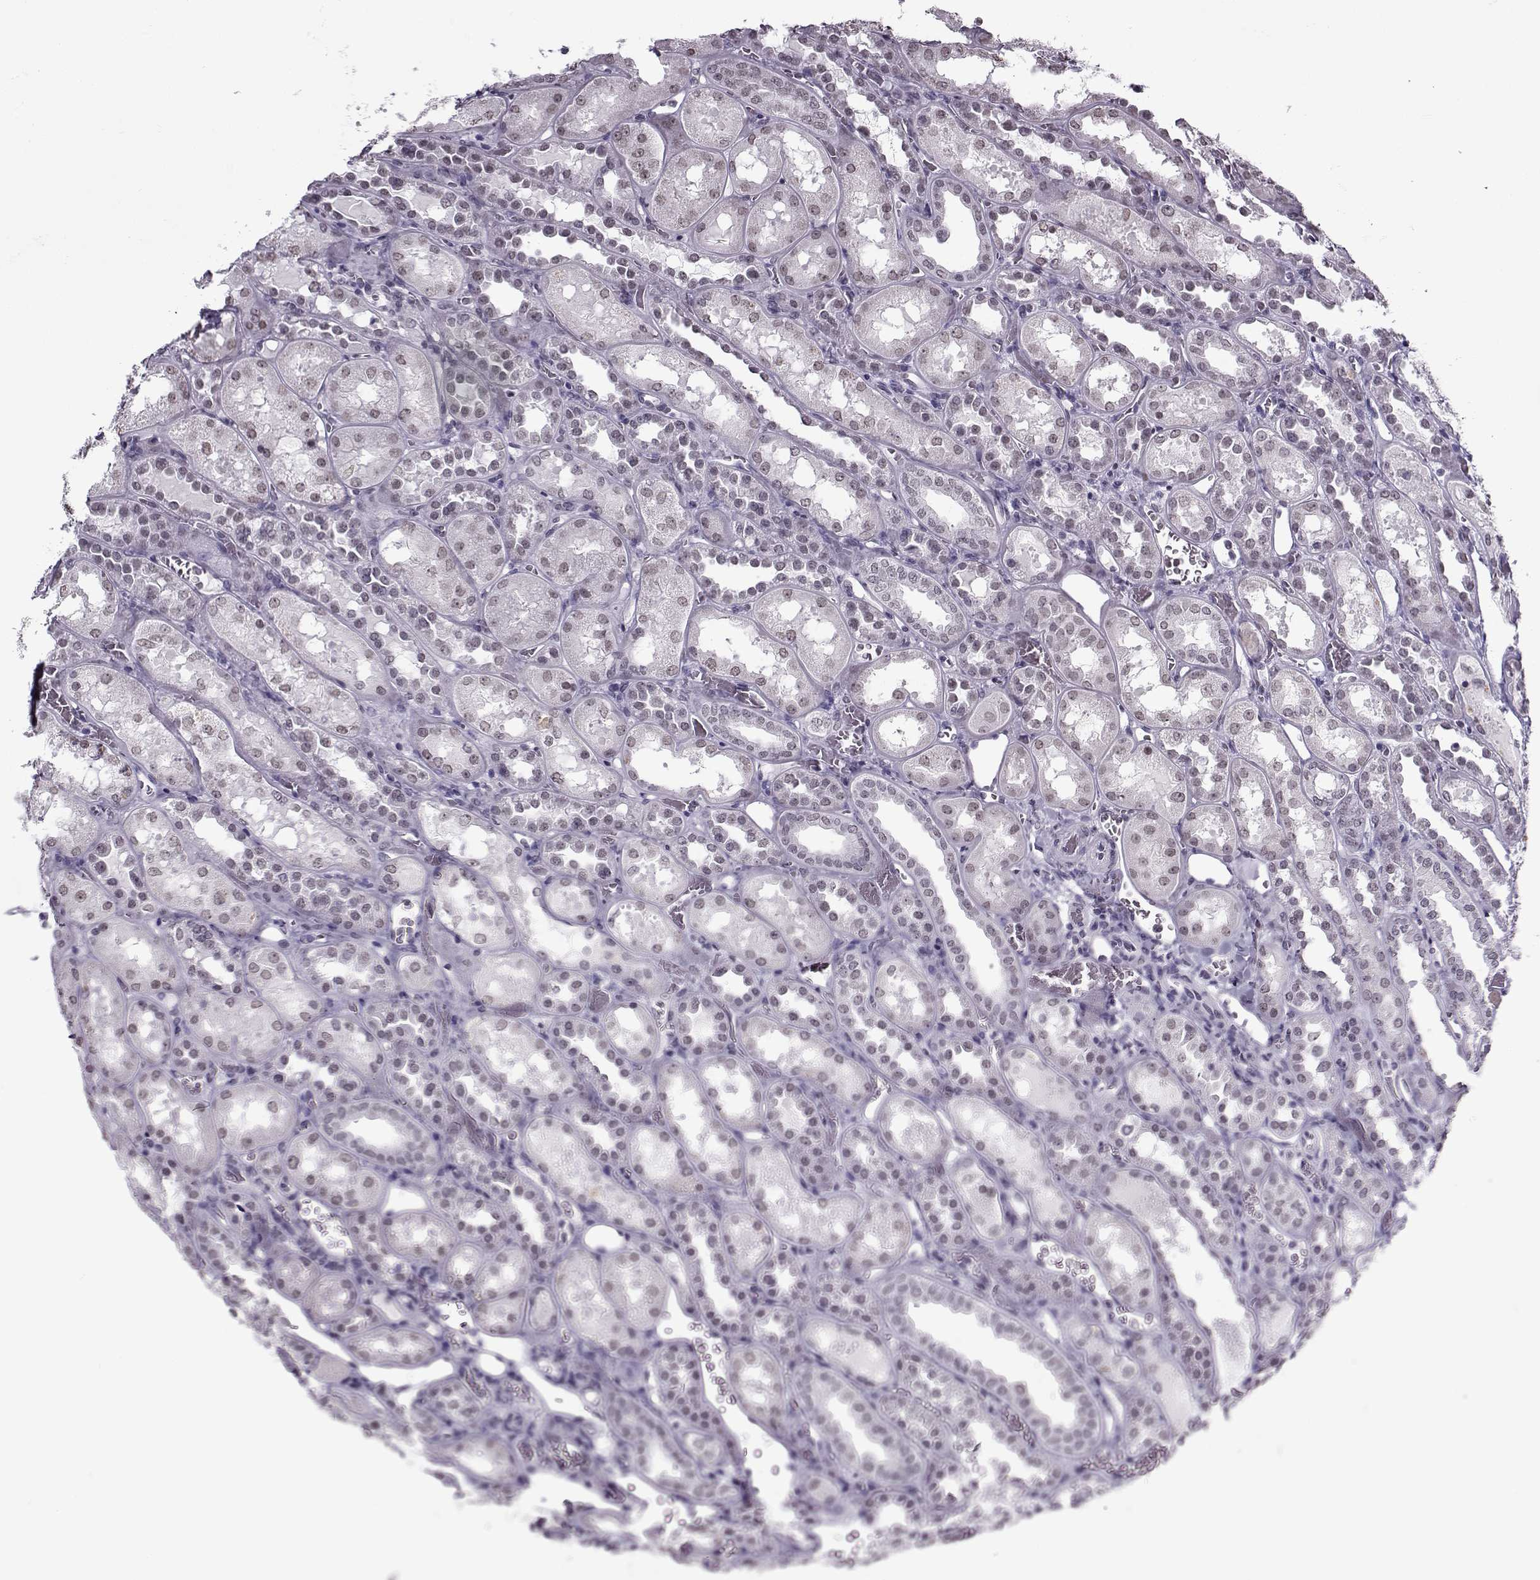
{"staining": {"intensity": "negative", "quantity": "none", "location": "none"}, "tissue": "kidney", "cell_type": "Cells in glomeruli", "image_type": "normal", "snomed": [{"axis": "morphology", "description": "Normal tissue, NOS"}, {"axis": "topography", "description": "Kidney"}], "caption": "Protein analysis of normal kidney shows no significant positivity in cells in glomeruli.", "gene": "PRMT8", "patient": {"sex": "male", "age": 73}}